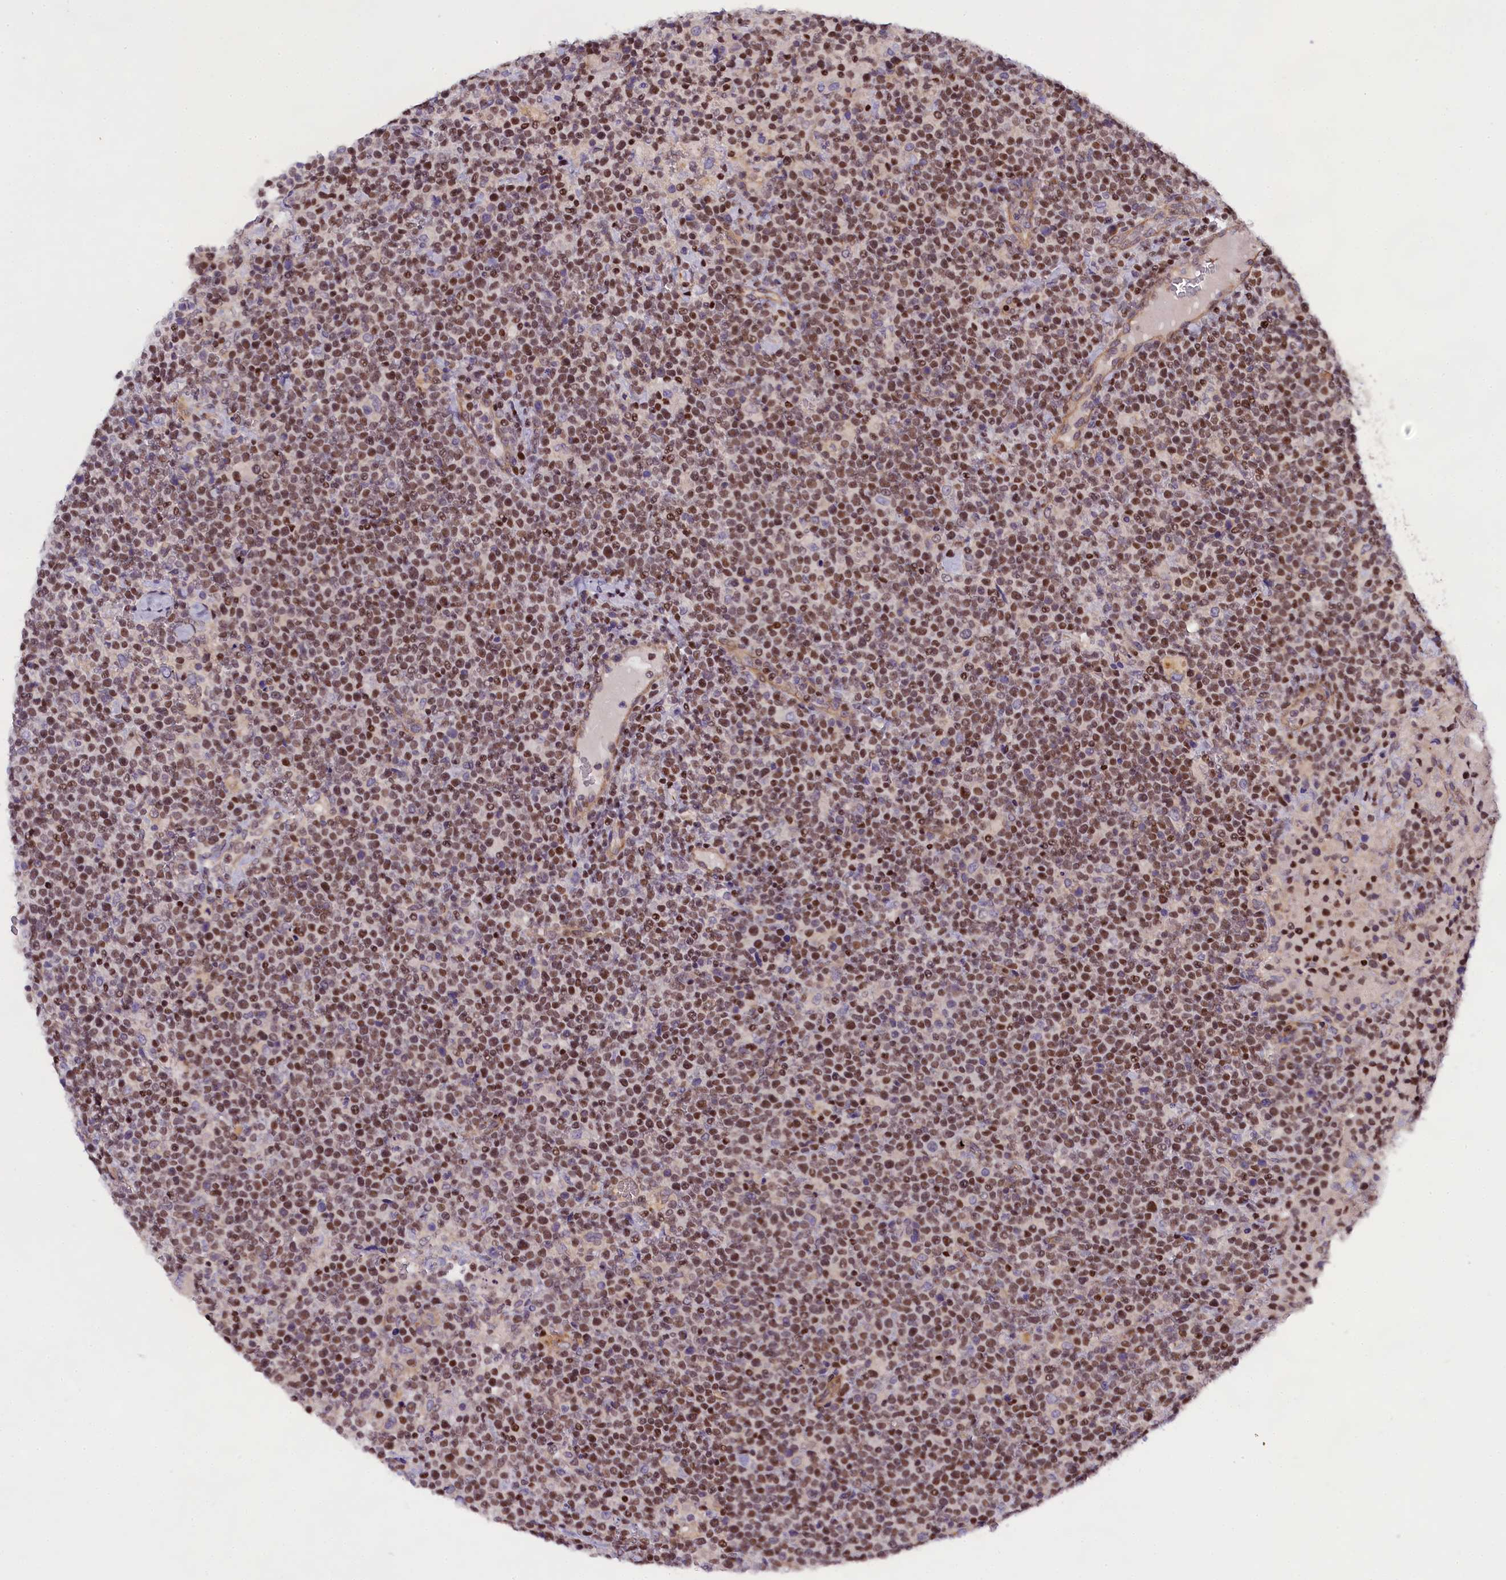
{"staining": {"intensity": "moderate", "quantity": ">75%", "location": "nuclear"}, "tissue": "lymphoma", "cell_type": "Tumor cells", "image_type": "cancer", "snomed": [{"axis": "morphology", "description": "Malignant lymphoma, non-Hodgkin's type, High grade"}, {"axis": "topography", "description": "Lymph node"}], "caption": "Lymphoma tissue shows moderate nuclear expression in about >75% of tumor cells", "gene": "SP4", "patient": {"sex": "male", "age": 61}}